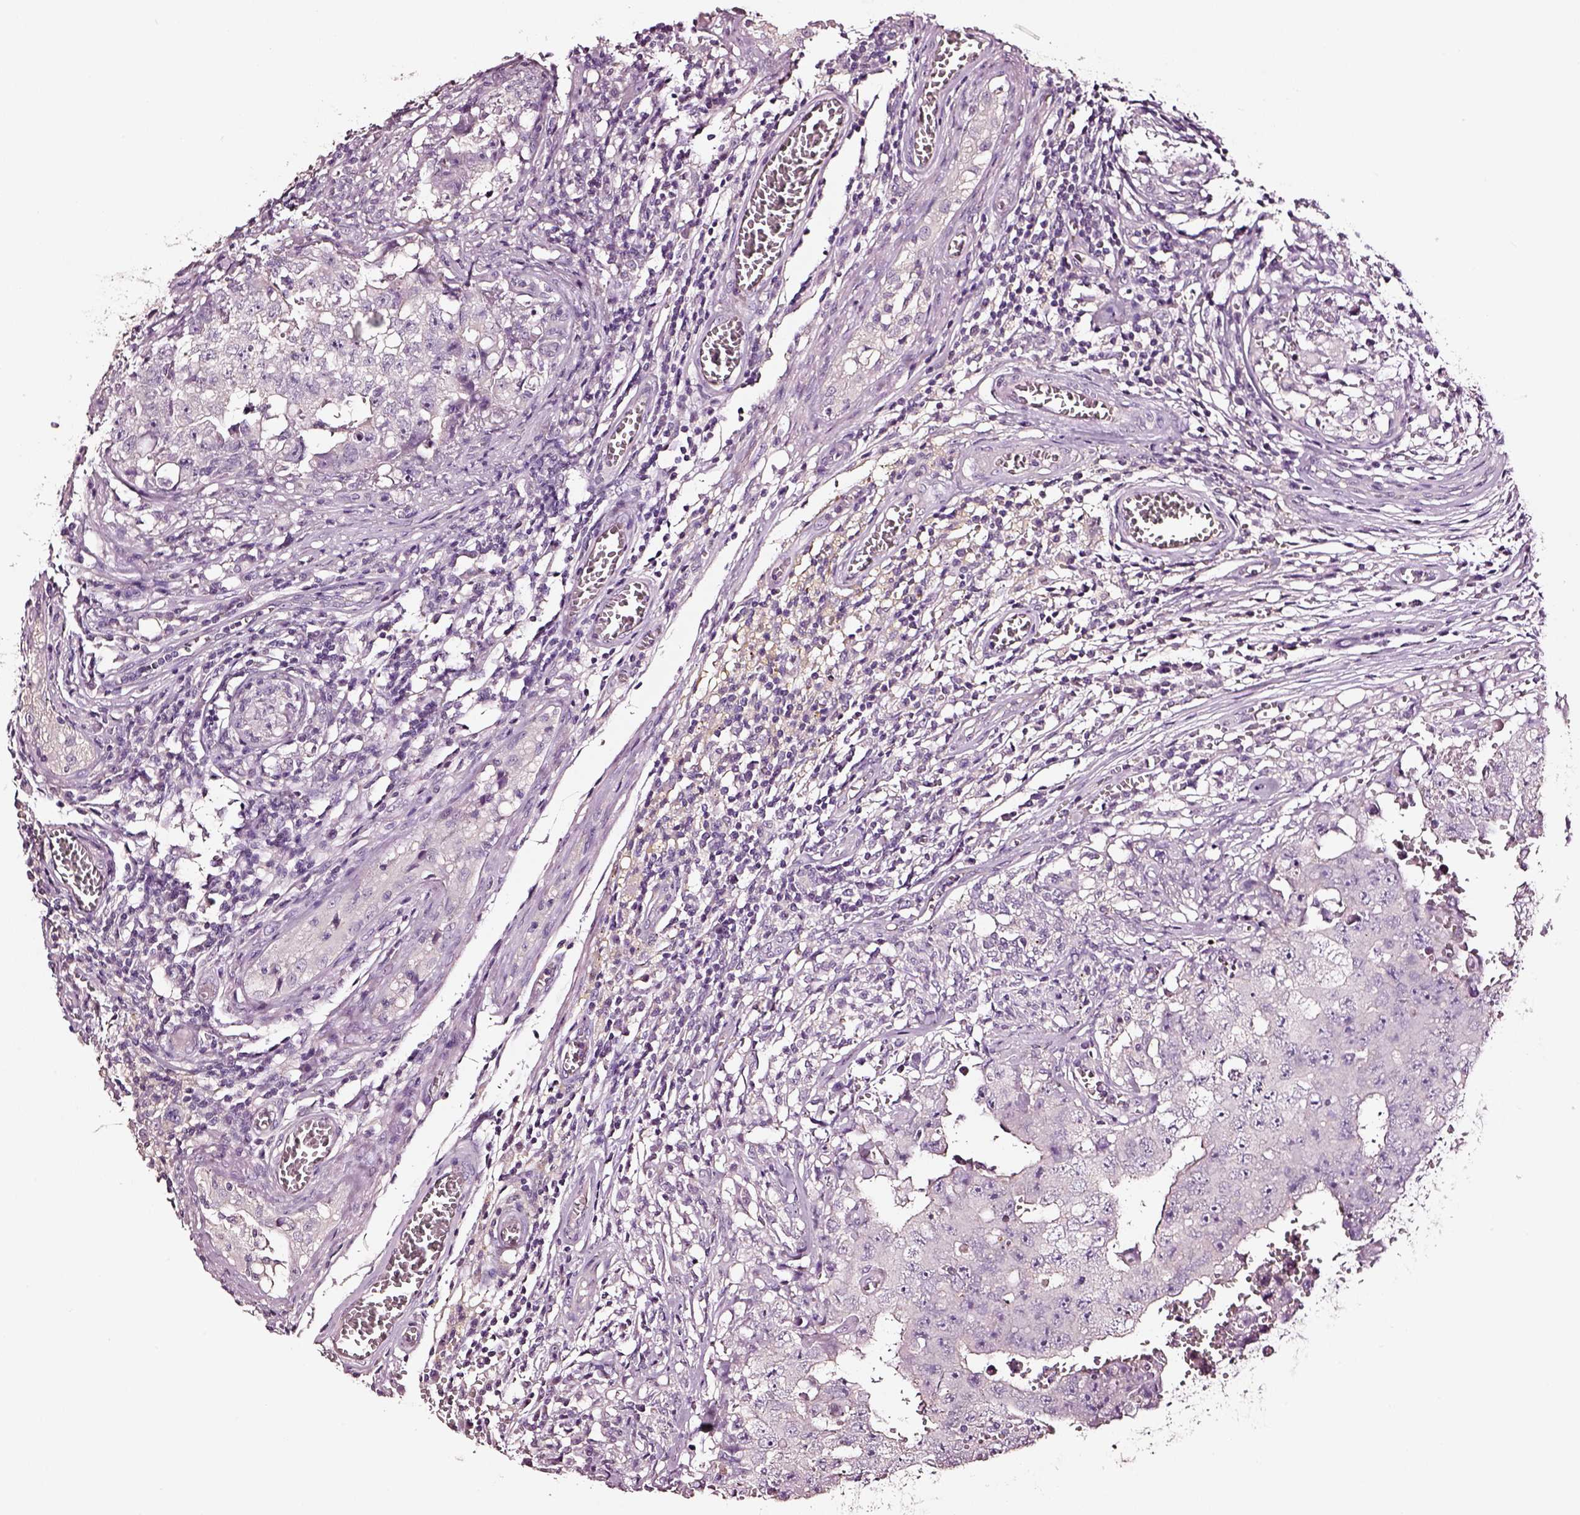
{"staining": {"intensity": "negative", "quantity": "none", "location": "none"}, "tissue": "testis cancer", "cell_type": "Tumor cells", "image_type": "cancer", "snomed": [{"axis": "morphology", "description": "Carcinoma, Embryonal, NOS"}, {"axis": "topography", "description": "Testis"}], "caption": "Immunohistochemistry photomicrograph of testis embryonal carcinoma stained for a protein (brown), which exhibits no positivity in tumor cells.", "gene": "AADAT", "patient": {"sex": "male", "age": 36}}